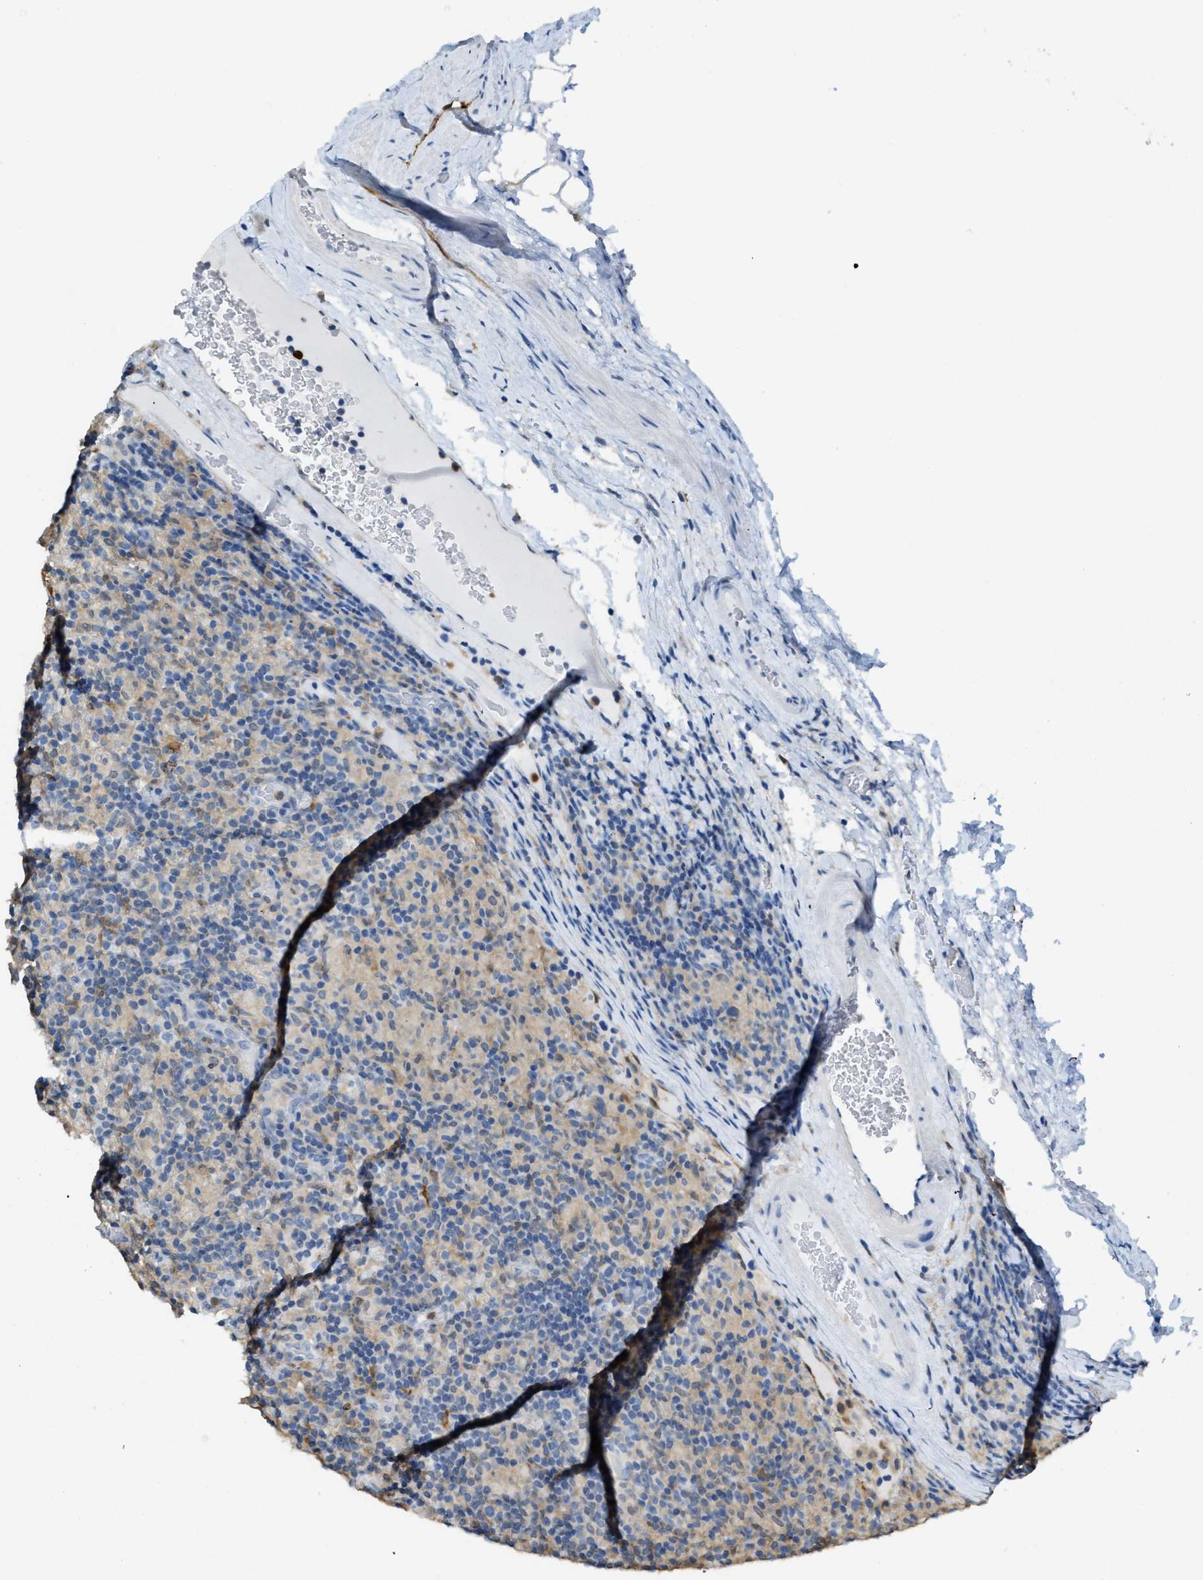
{"staining": {"intensity": "negative", "quantity": "none", "location": "none"}, "tissue": "lymphoma", "cell_type": "Tumor cells", "image_type": "cancer", "snomed": [{"axis": "morphology", "description": "Hodgkin's disease, NOS"}, {"axis": "topography", "description": "Lymph node"}], "caption": "Tumor cells are negative for brown protein staining in Hodgkin's disease.", "gene": "SERPINB1", "patient": {"sex": "male", "age": 70}}